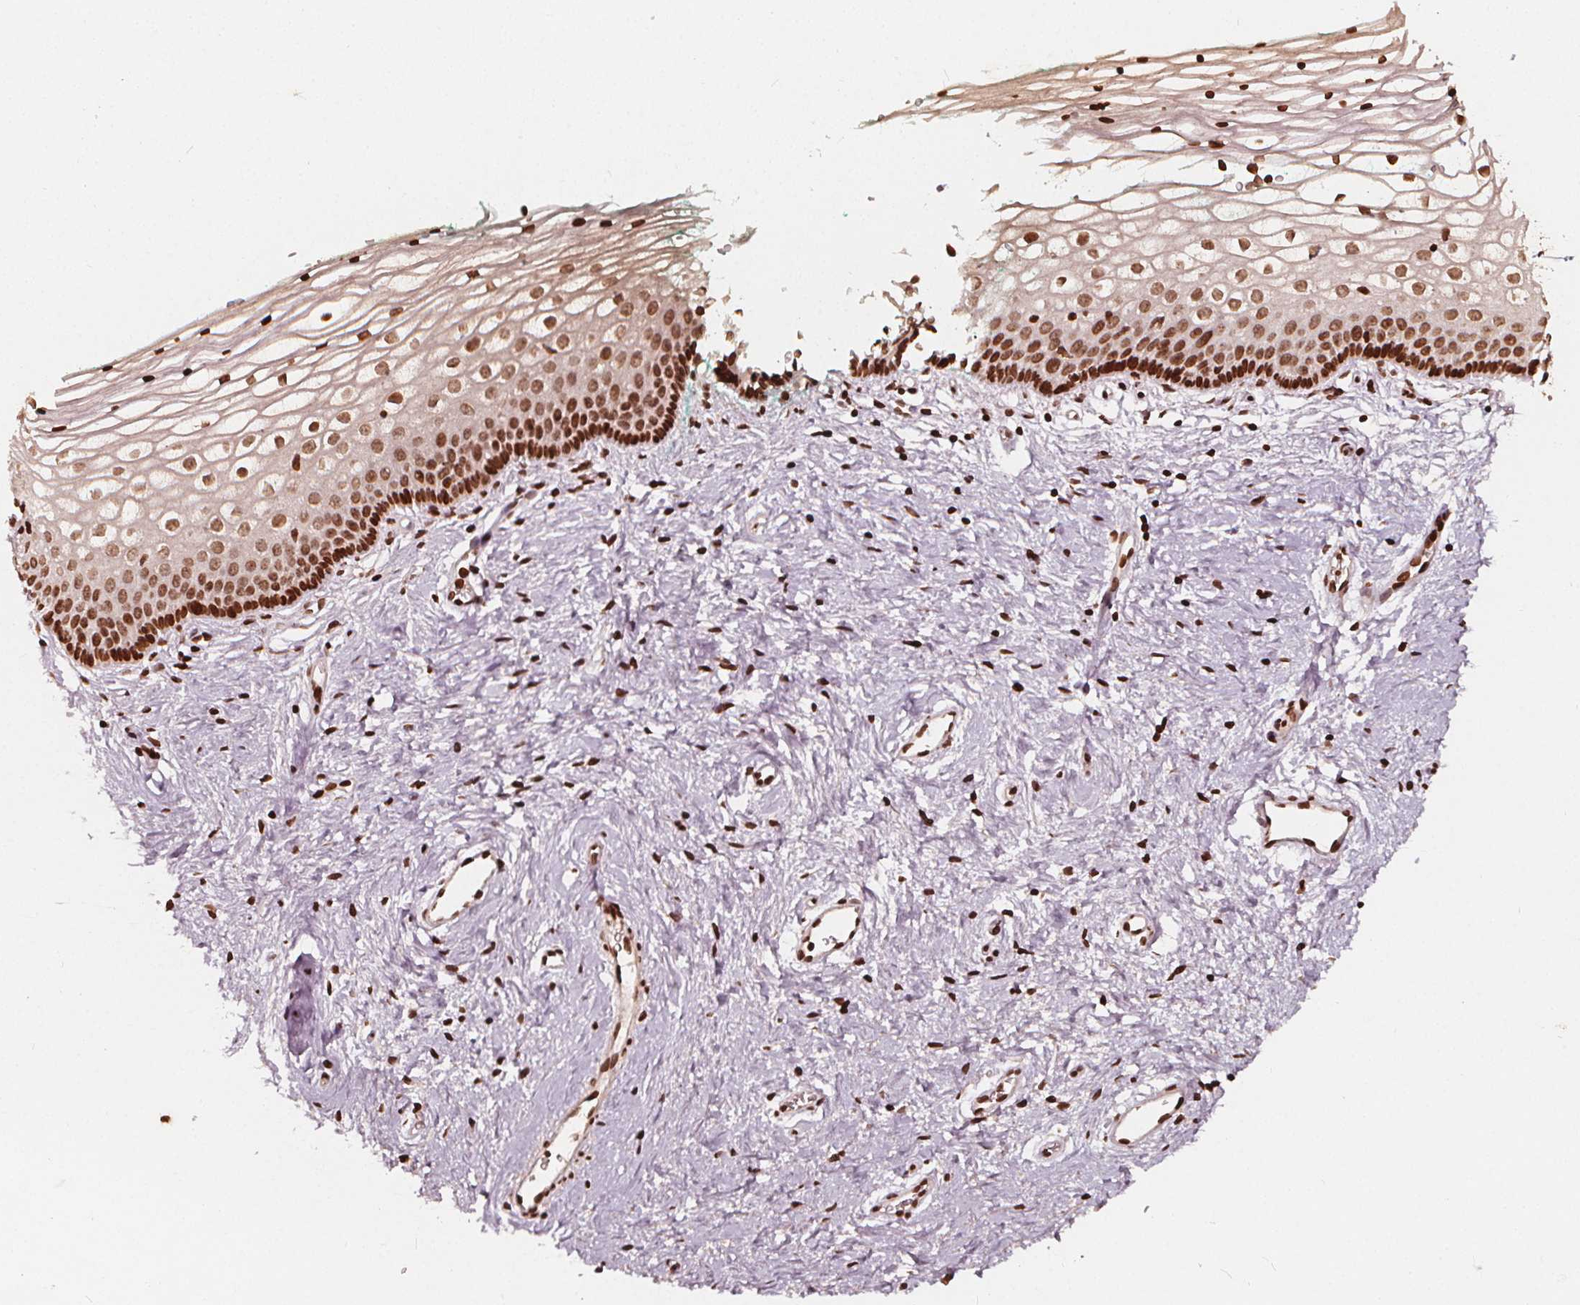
{"staining": {"intensity": "moderate", "quantity": ">75%", "location": "nuclear"}, "tissue": "vagina", "cell_type": "Squamous epithelial cells", "image_type": "normal", "snomed": [{"axis": "morphology", "description": "Normal tissue, NOS"}, {"axis": "topography", "description": "Vagina"}], "caption": "High-magnification brightfield microscopy of normal vagina stained with DAB (brown) and counterstained with hematoxylin (blue). squamous epithelial cells exhibit moderate nuclear staining is seen in about>75% of cells.", "gene": "H3C14", "patient": {"sex": "female", "age": 36}}